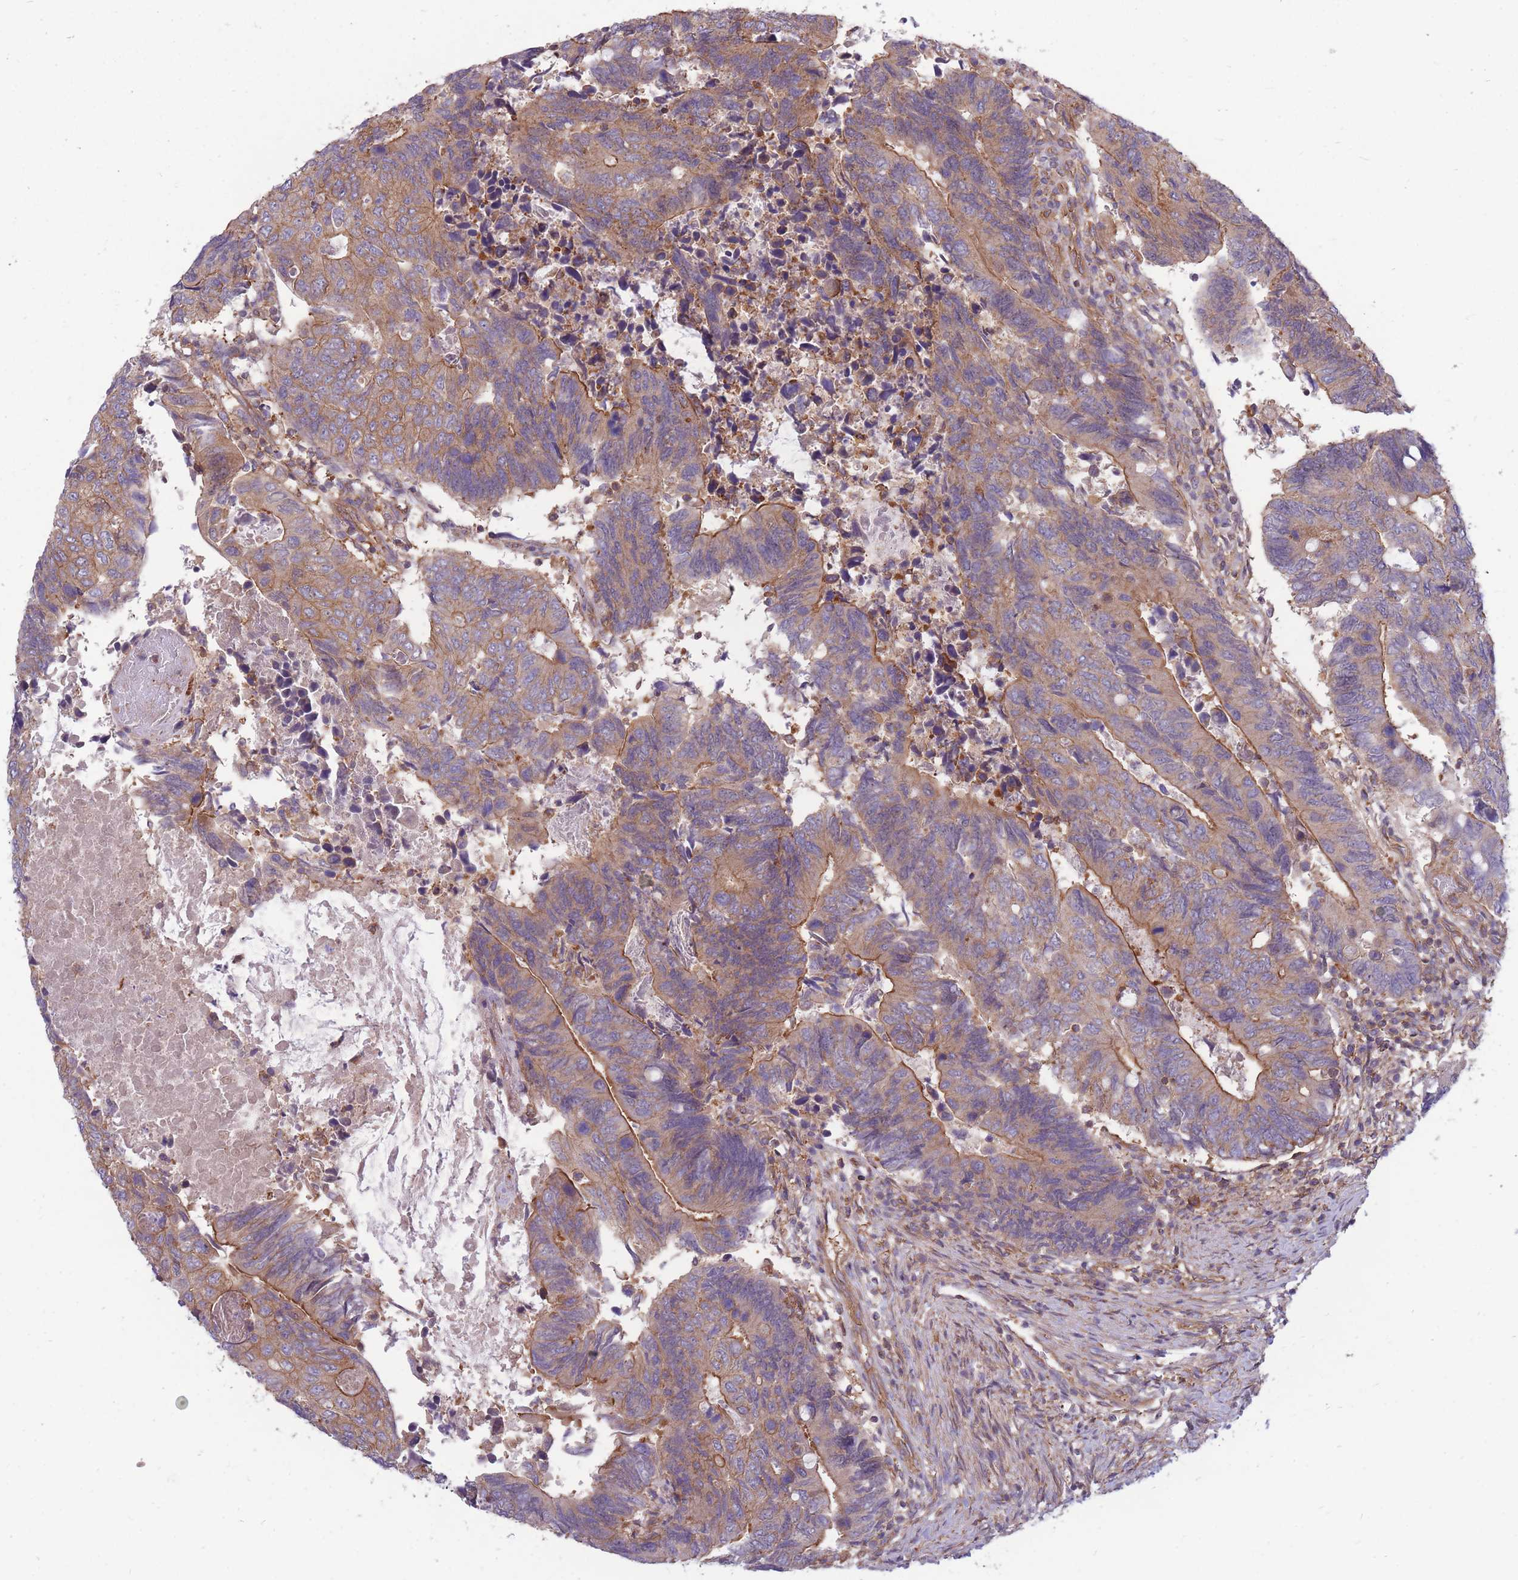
{"staining": {"intensity": "moderate", "quantity": "25%-75%", "location": "cytoplasmic/membranous"}, "tissue": "colorectal cancer", "cell_type": "Tumor cells", "image_type": "cancer", "snomed": [{"axis": "morphology", "description": "Adenocarcinoma, NOS"}, {"axis": "topography", "description": "Colon"}], "caption": "Moderate cytoplasmic/membranous protein staining is identified in about 25%-75% of tumor cells in colorectal cancer (adenocarcinoma). Using DAB (3,3'-diaminobenzidine) (brown) and hematoxylin (blue) stains, captured at high magnification using brightfield microscopy.", "gene": "GGA1", "patient": {"sex": "male", "age": 87}}